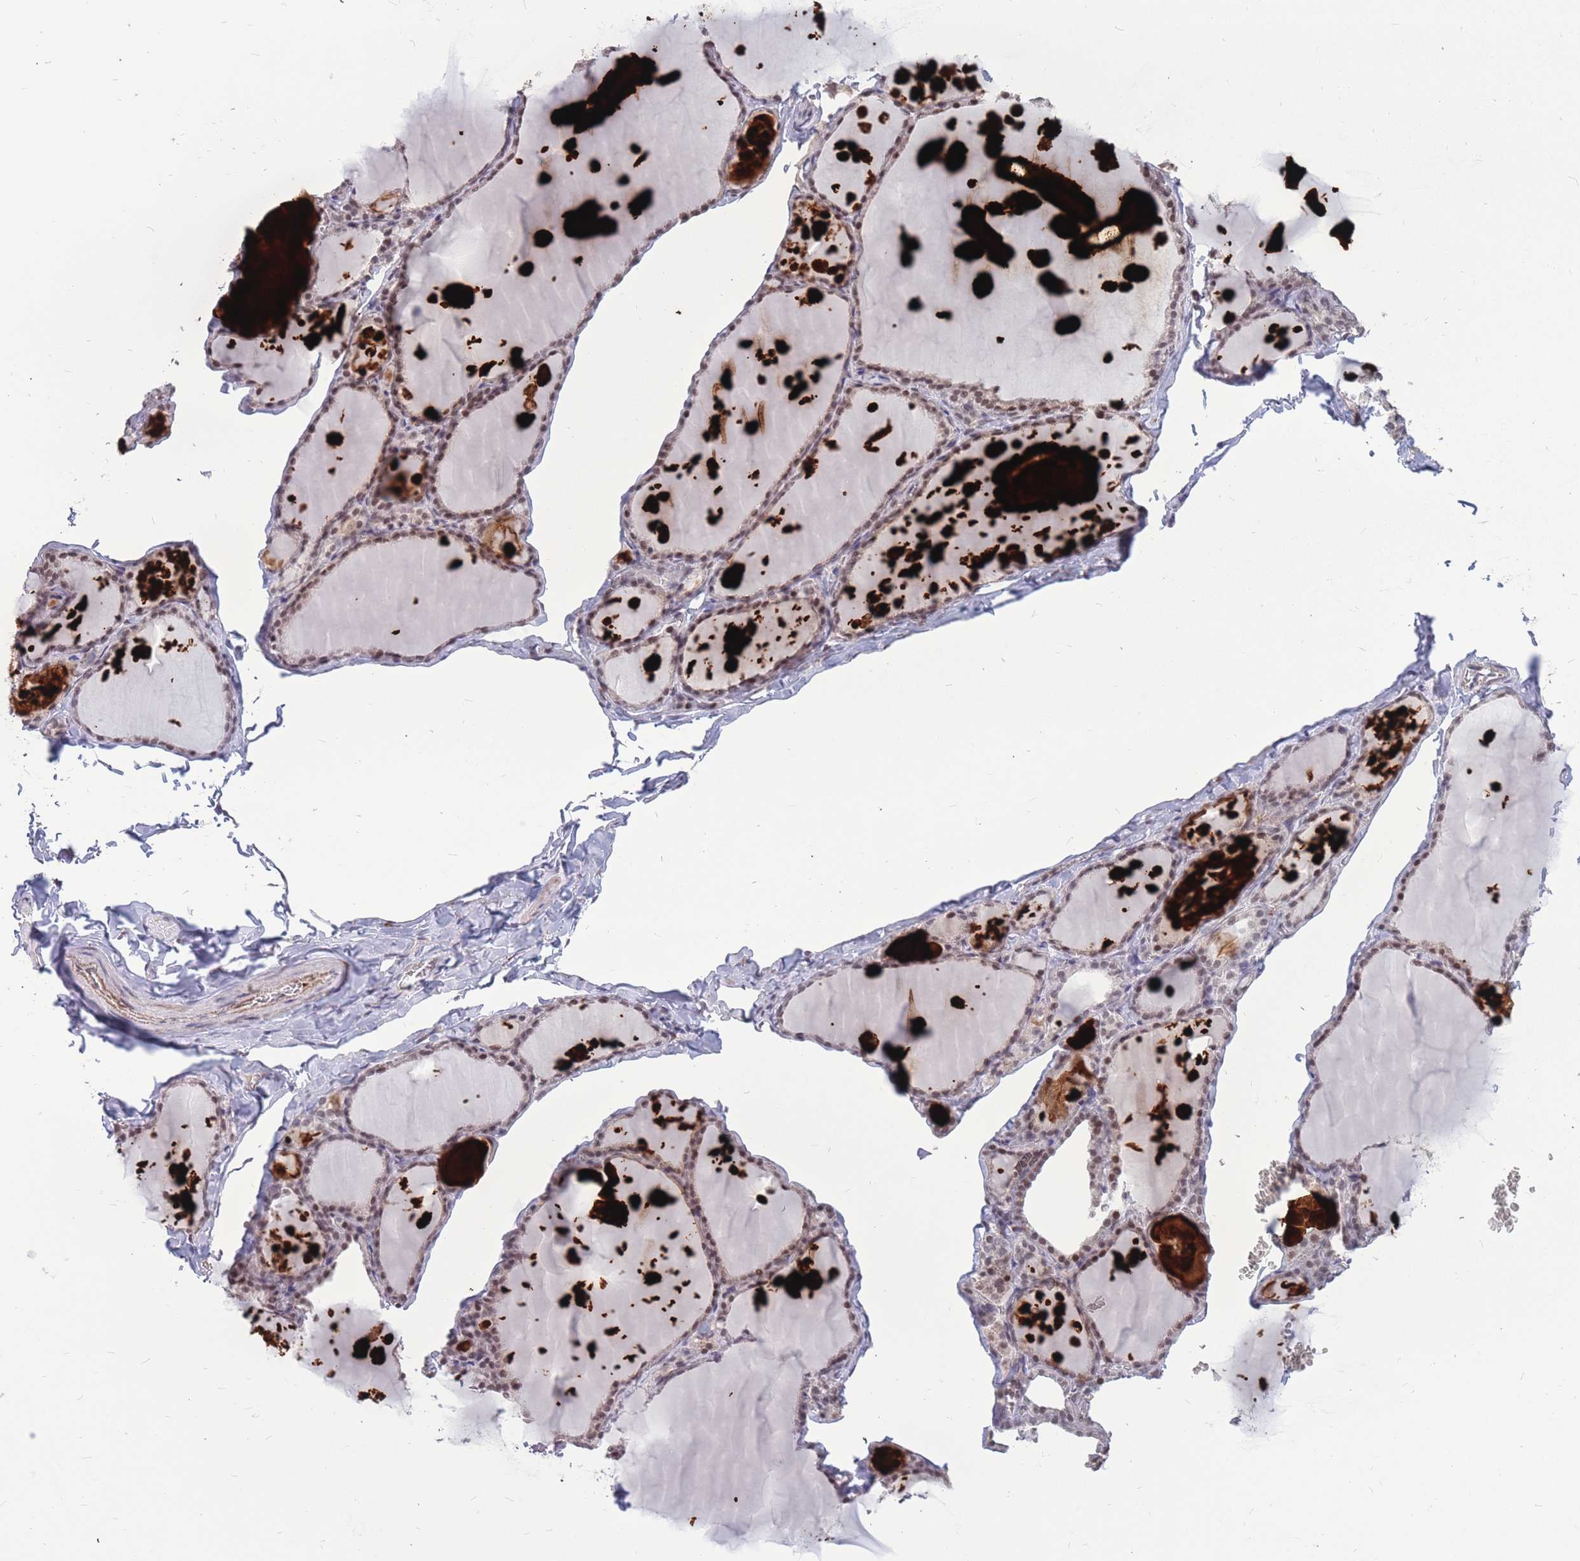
{"staining": {"intensity": "weak", "quantity": ">75%", "location": "nuclear"}, "tissue": "thyroid gland", "cell_type": "Glandular cells", "image_type": "normal", "snomed": [{"axis": "morphology", "description": "Normal tissue, NOS"}, {"axis": "topography", "description": "Thyroid gland"}], "caption": "Immunohistochemistry photomicrograph of unremarkable human thyroid gland stained for a protein (brown), which displays low levels of weak nuclear expression in about >75% of glandular cells.", "gene": "ADD2", "patient": {"sex": "male", "age": 56}}